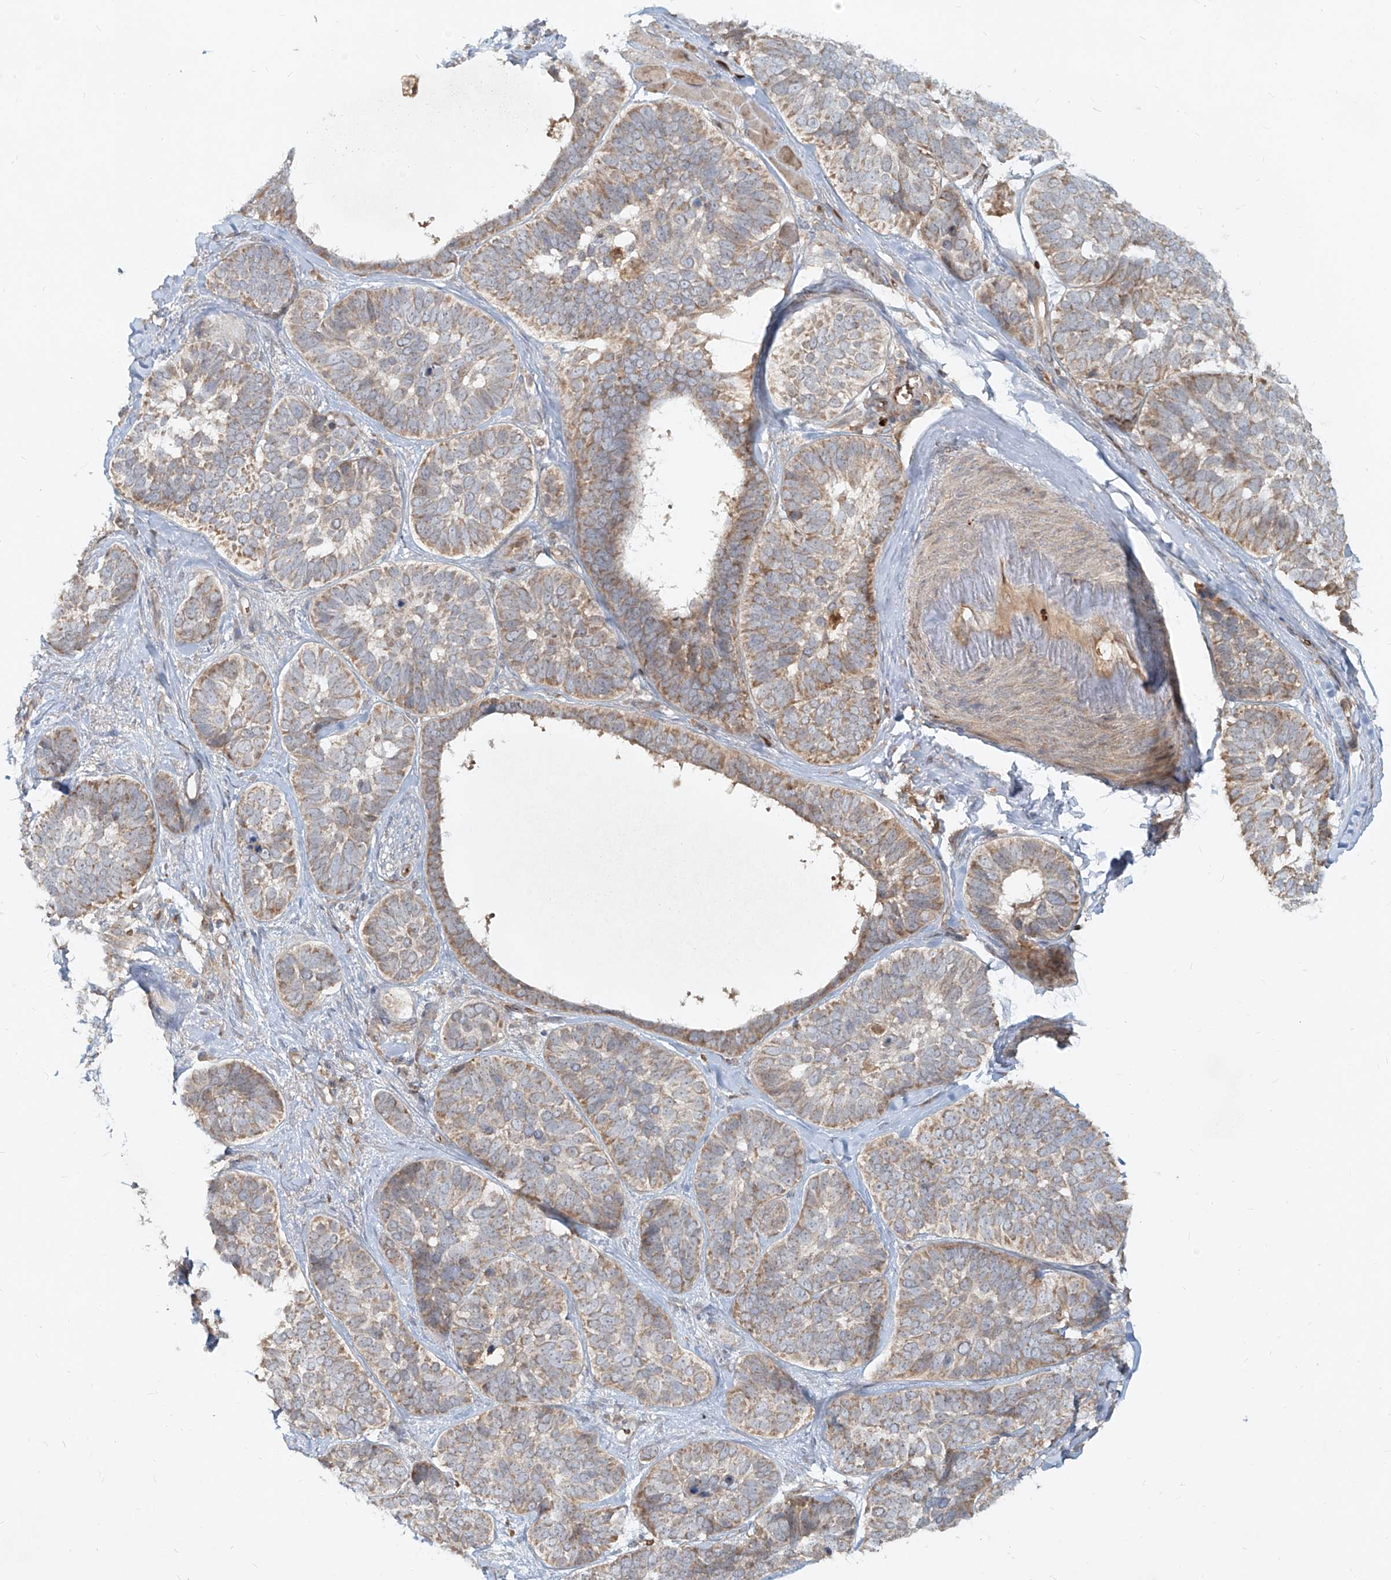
{"staining": {"intensity": "weak", "quantity": "25%-75%", "location": "nuclear"}, "tissue": "skin cancer", "cell_type": "Tumor cells", "image_type": "cancer", "snomed": [{"axis": "morphology", "description": "Basal cell carcinoma"}, {"axis": "topography", "description": "Skin"}], "caption": "The immunohistochemical stain highlights weak nuclear staining in tumor cells of skin cancer (basal cell carcinoma) tissue.", "gene": "FGD2", "patient": {"sex": "male", "age": 62}}